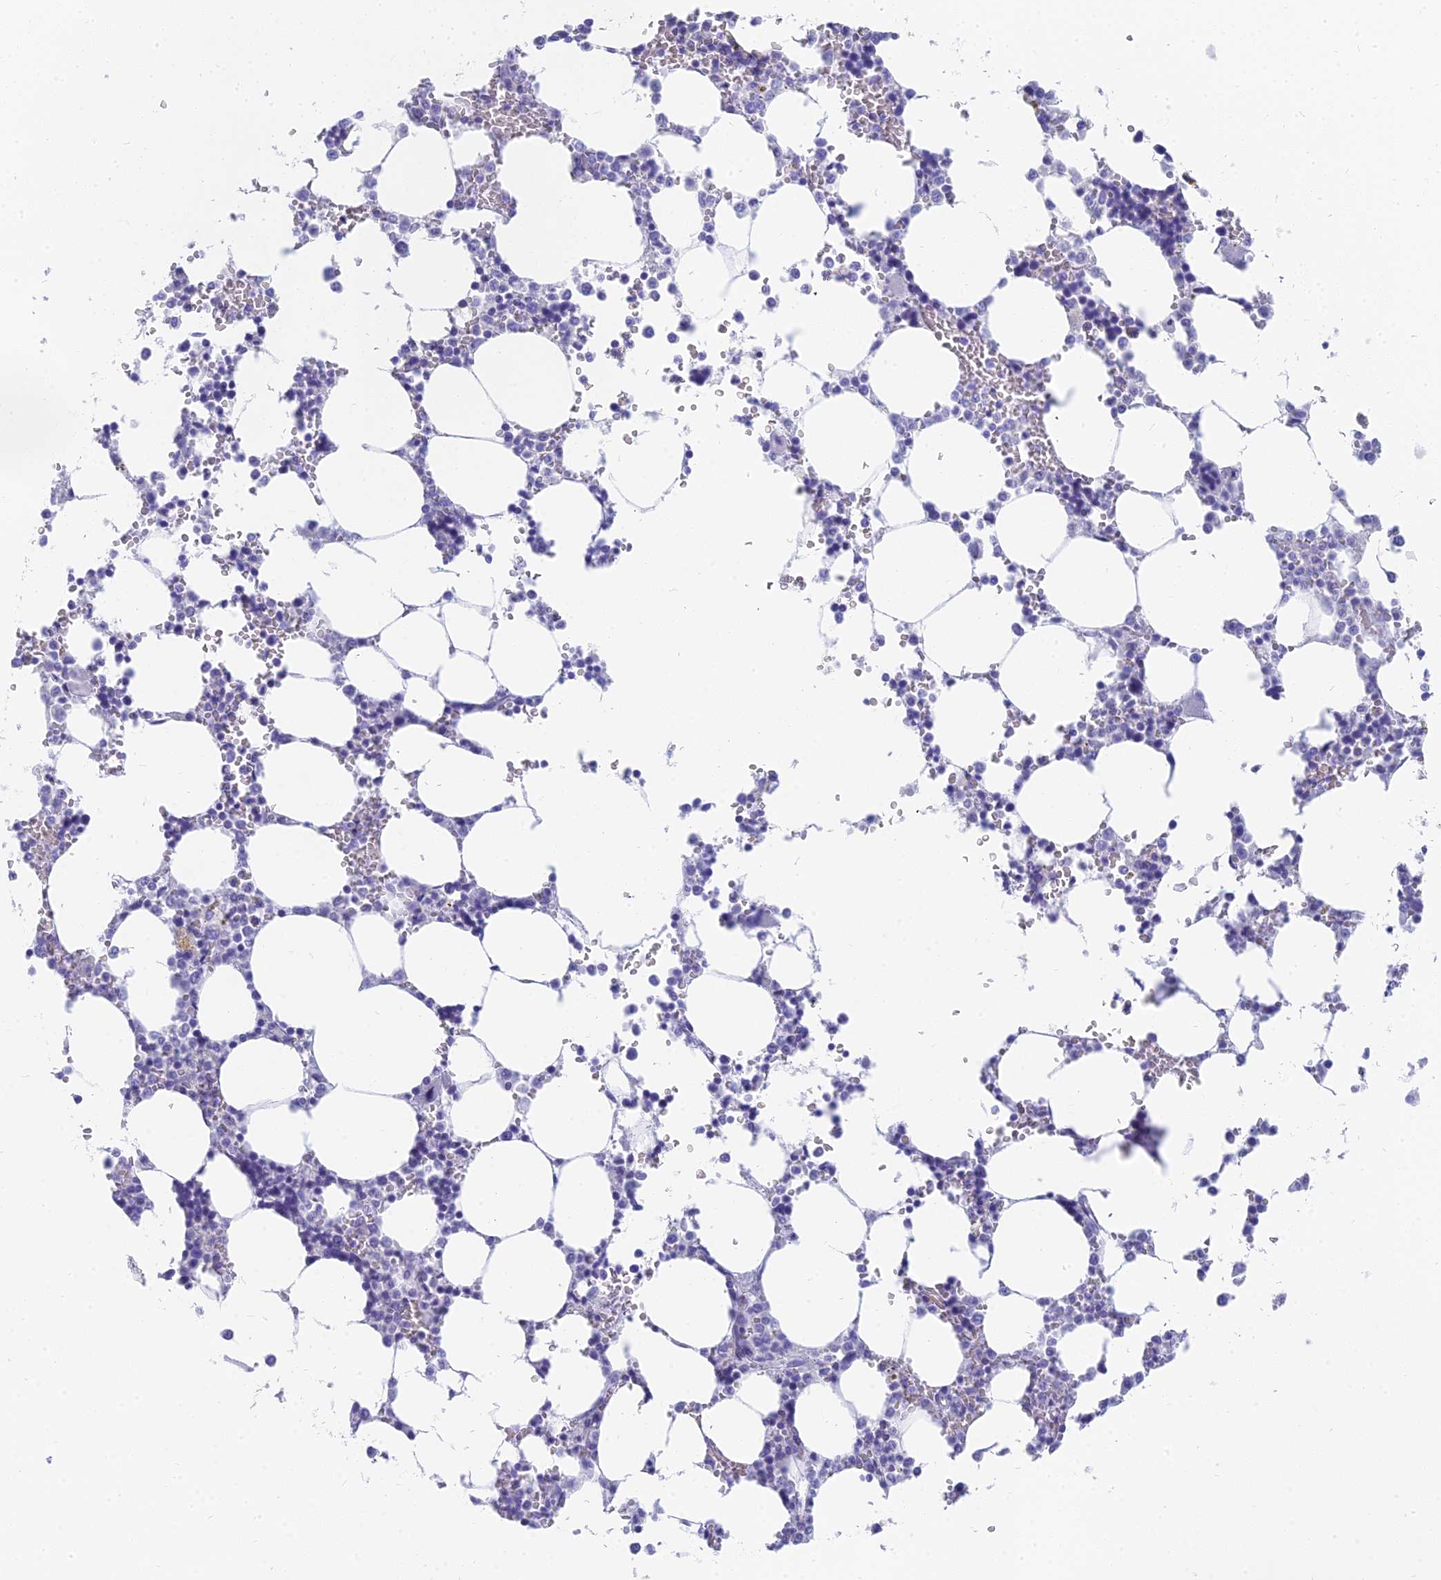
{"staining": {"intensity": "negative", "quantity": "none", "location": "none"}, "tissue": "bone marrow", "cell_type": "Hematopoietic cells", "image_type": "normal", "snomed": [{"axis": "morphology", "description": "Normal tissue, NOS"}, {"axis": "topography", "description": "Bone marrow"}], "caption": "Normal bone marrow was stained to show a protein in brown. There is no significant staining in hematopoietic cells. Brightfield microscopy of immunohistochemistry stained with DAB (3,3'-diaminobenzidine) (brown) and hematoxylin (blue), captured at high magnification.", "gene": "SLC36A2", "patient": {"sex": "male", "age": 64}}